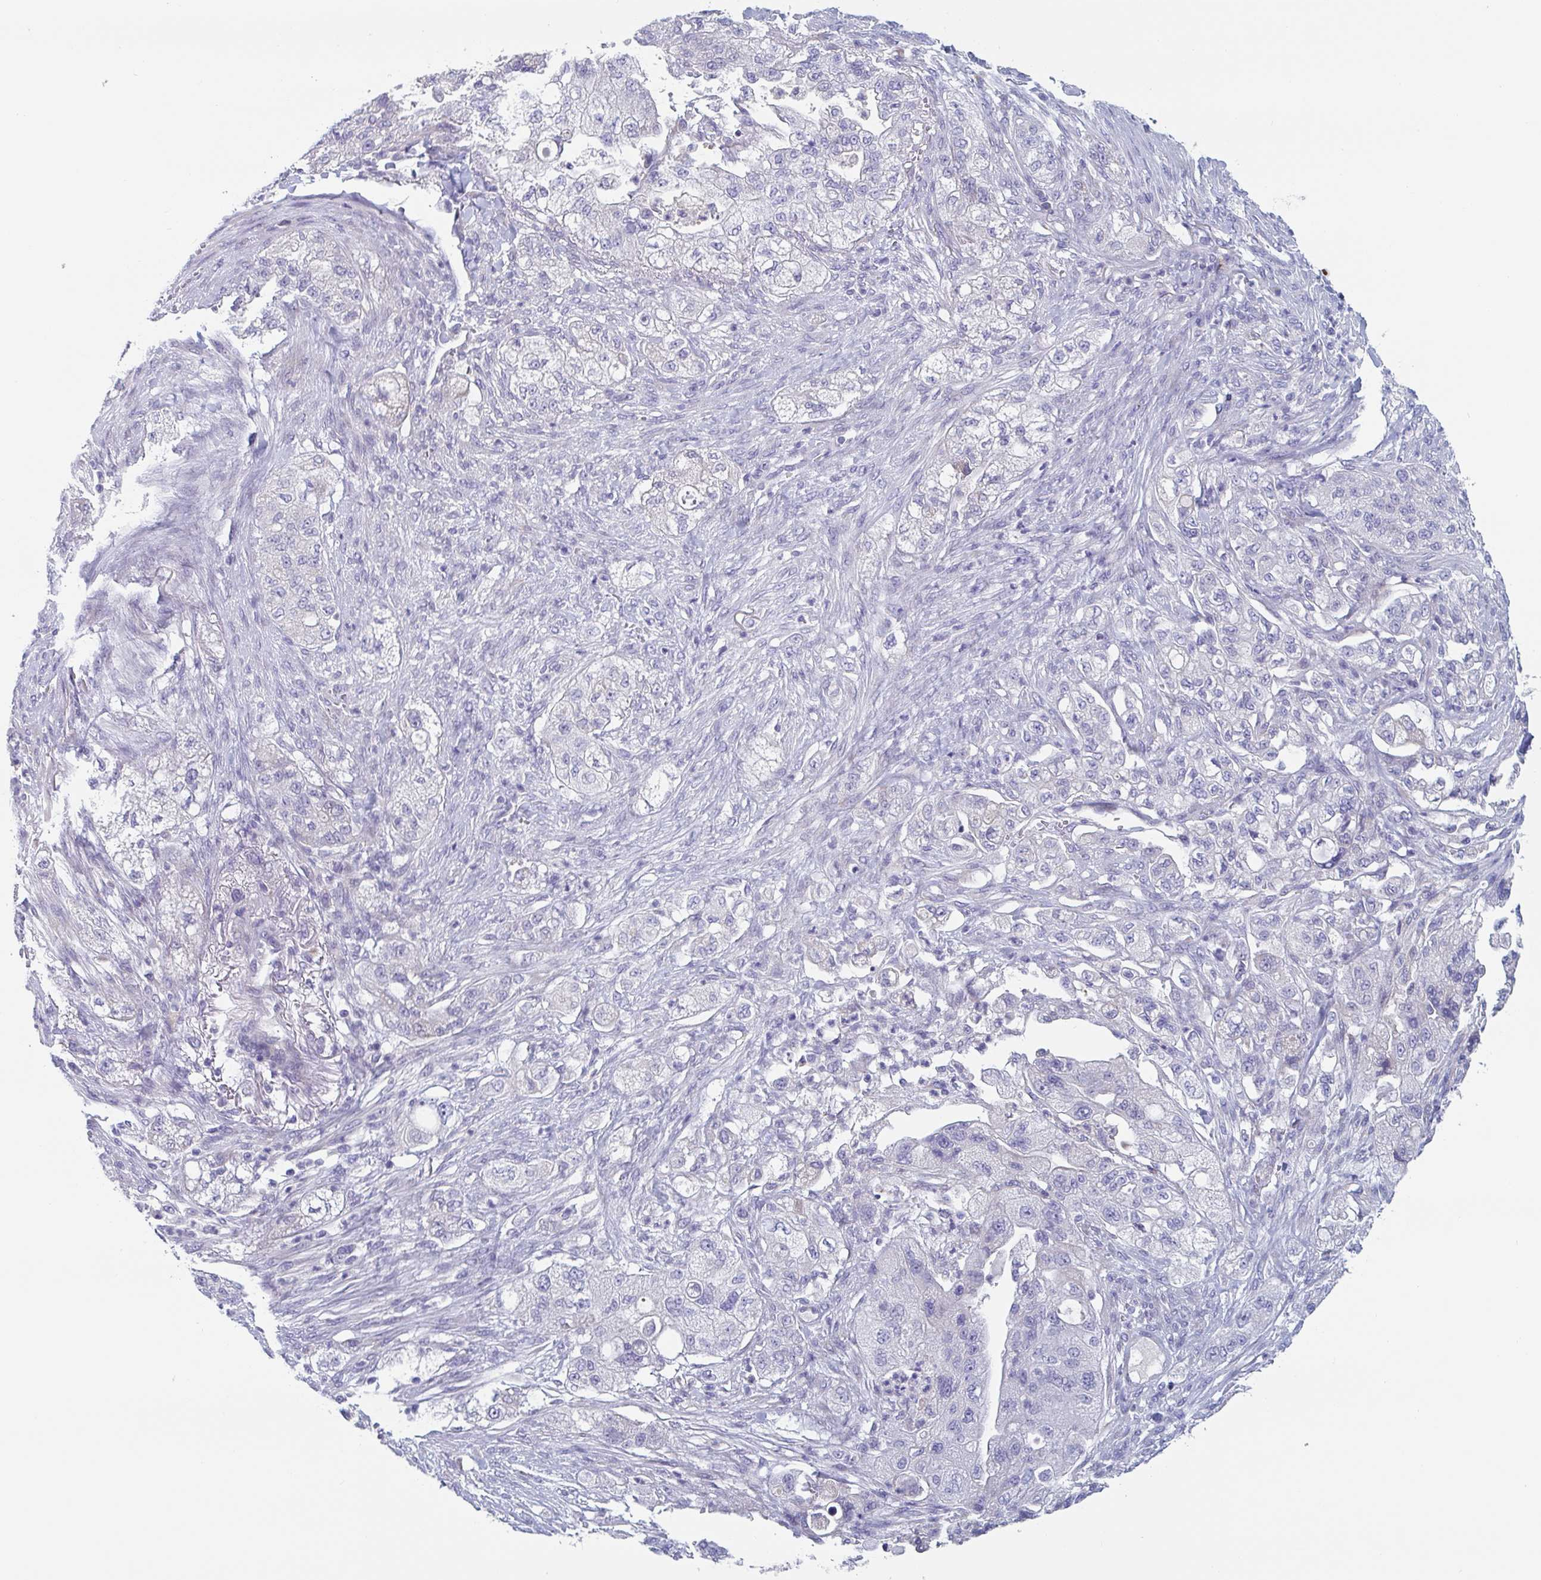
{"staining": {"intensity": "negative", "quantity": "none", "location": "none"}, "tissue": "pancreatic cancer", "cell_type": "Tumor cells", "image_type": "cancer", "snomed": [{"axis": "morphology", "description": "Adenocarcinoma, NOS"}, {"axis": "topography", "description": "Pancreas"}], "caption": "Pancreatic adenocarcinoma was stained to show a protein in brown. There is no significant staining in tumor cells.", "gene": "NT5C3B", "patient": {"sex": "female", "age": 78}}